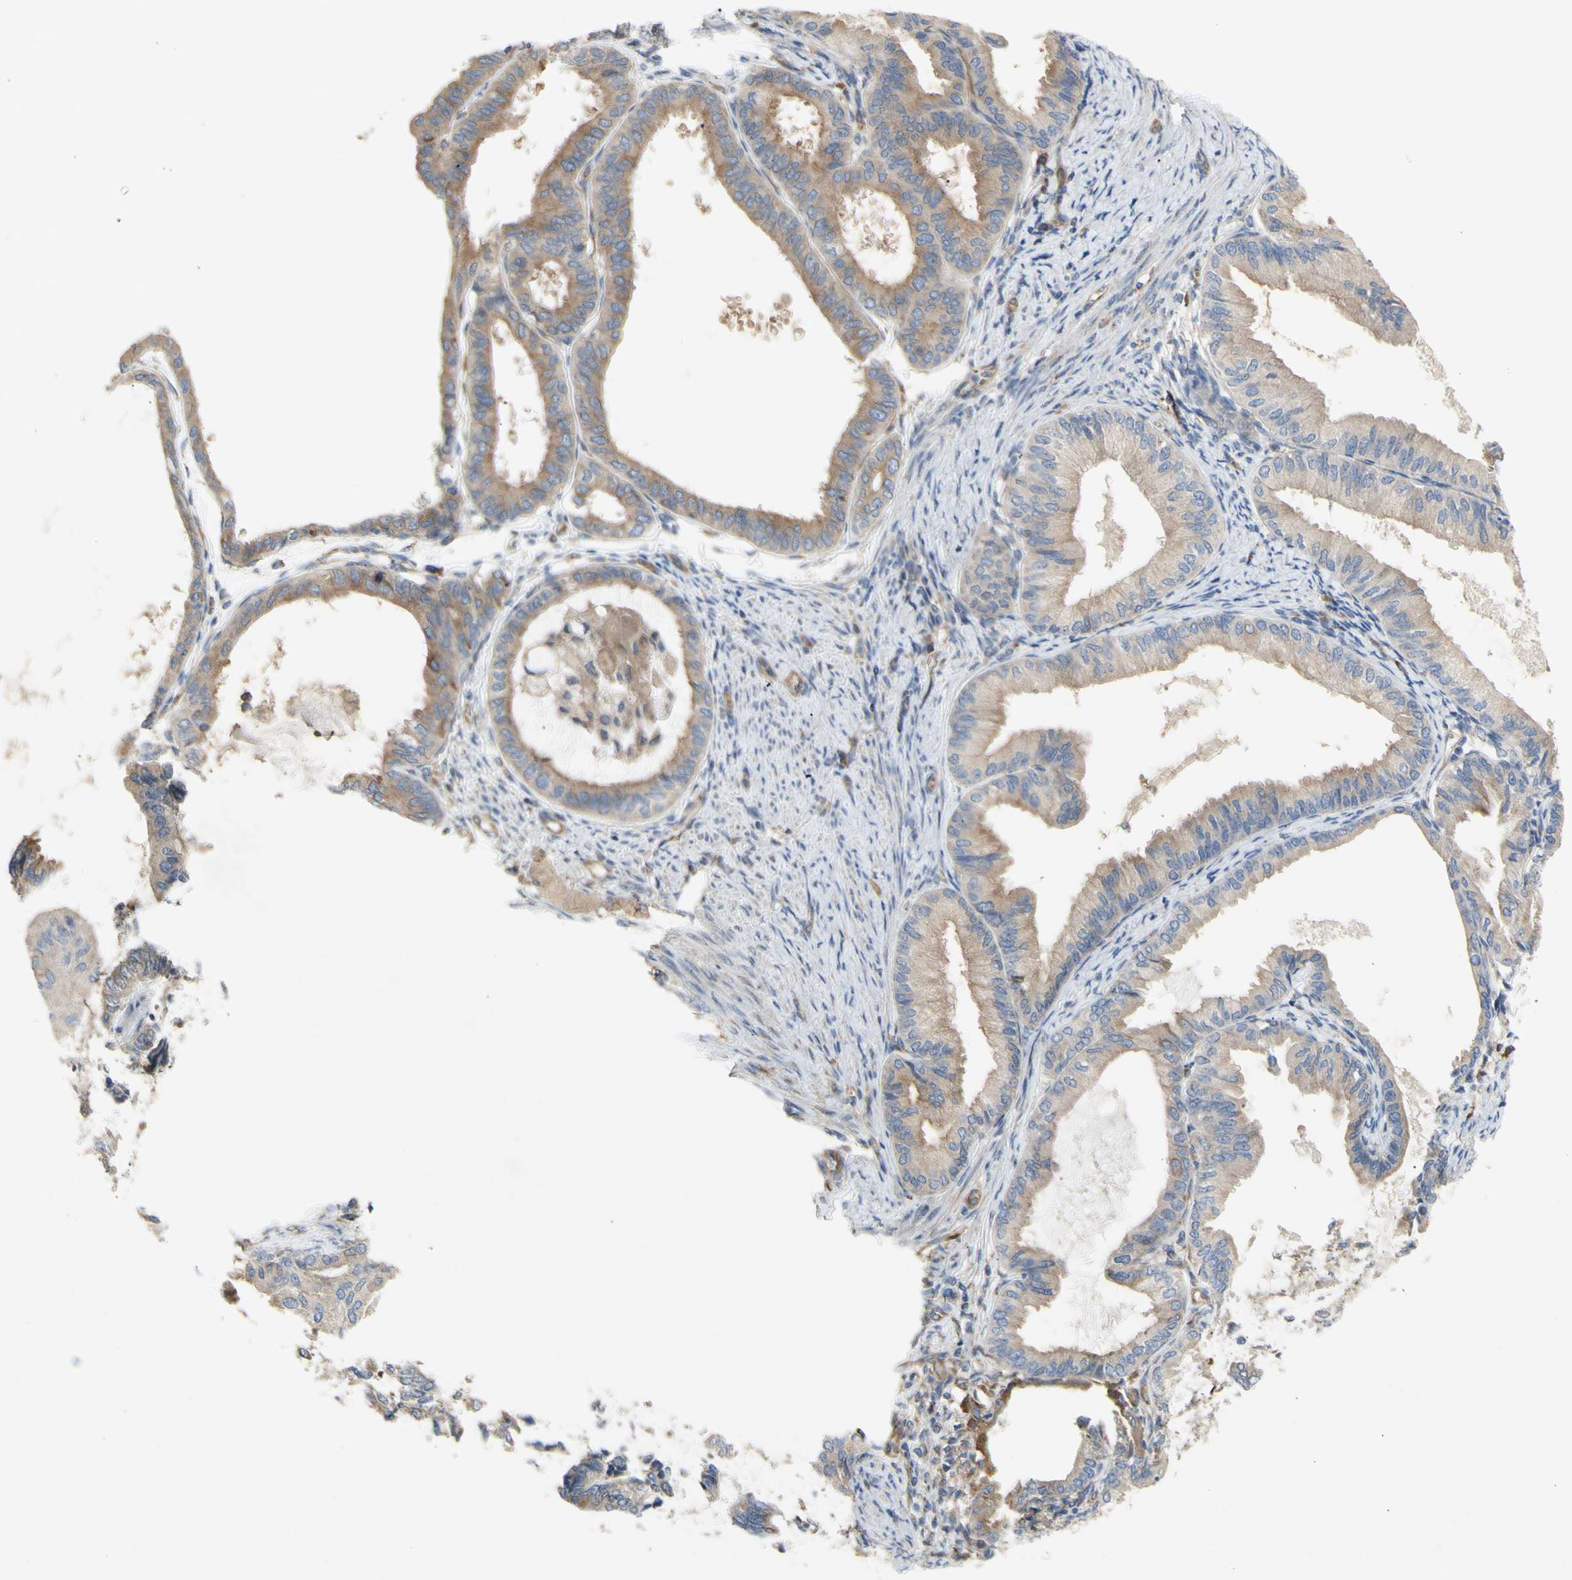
{"staining": {"intensity": "weak", "quantity": ">75%", "location": "cytoplasmic/membranous"}, "tissue": "endometrial cancer", "cell_type": "Tumor cells", "image_type": "cancer", "snomed": [{"axis": "morphology", "description": "Adenocarcinoma, NOS"}, {"axis": "topography", "description": "Endometrium"}], "caption": "Adenocarcinoma (endometrial) stained with a protein marker shows weak staining in tumor cells.", "gene": "KLC1", "patient": {"sex": "female", "age": 86}}